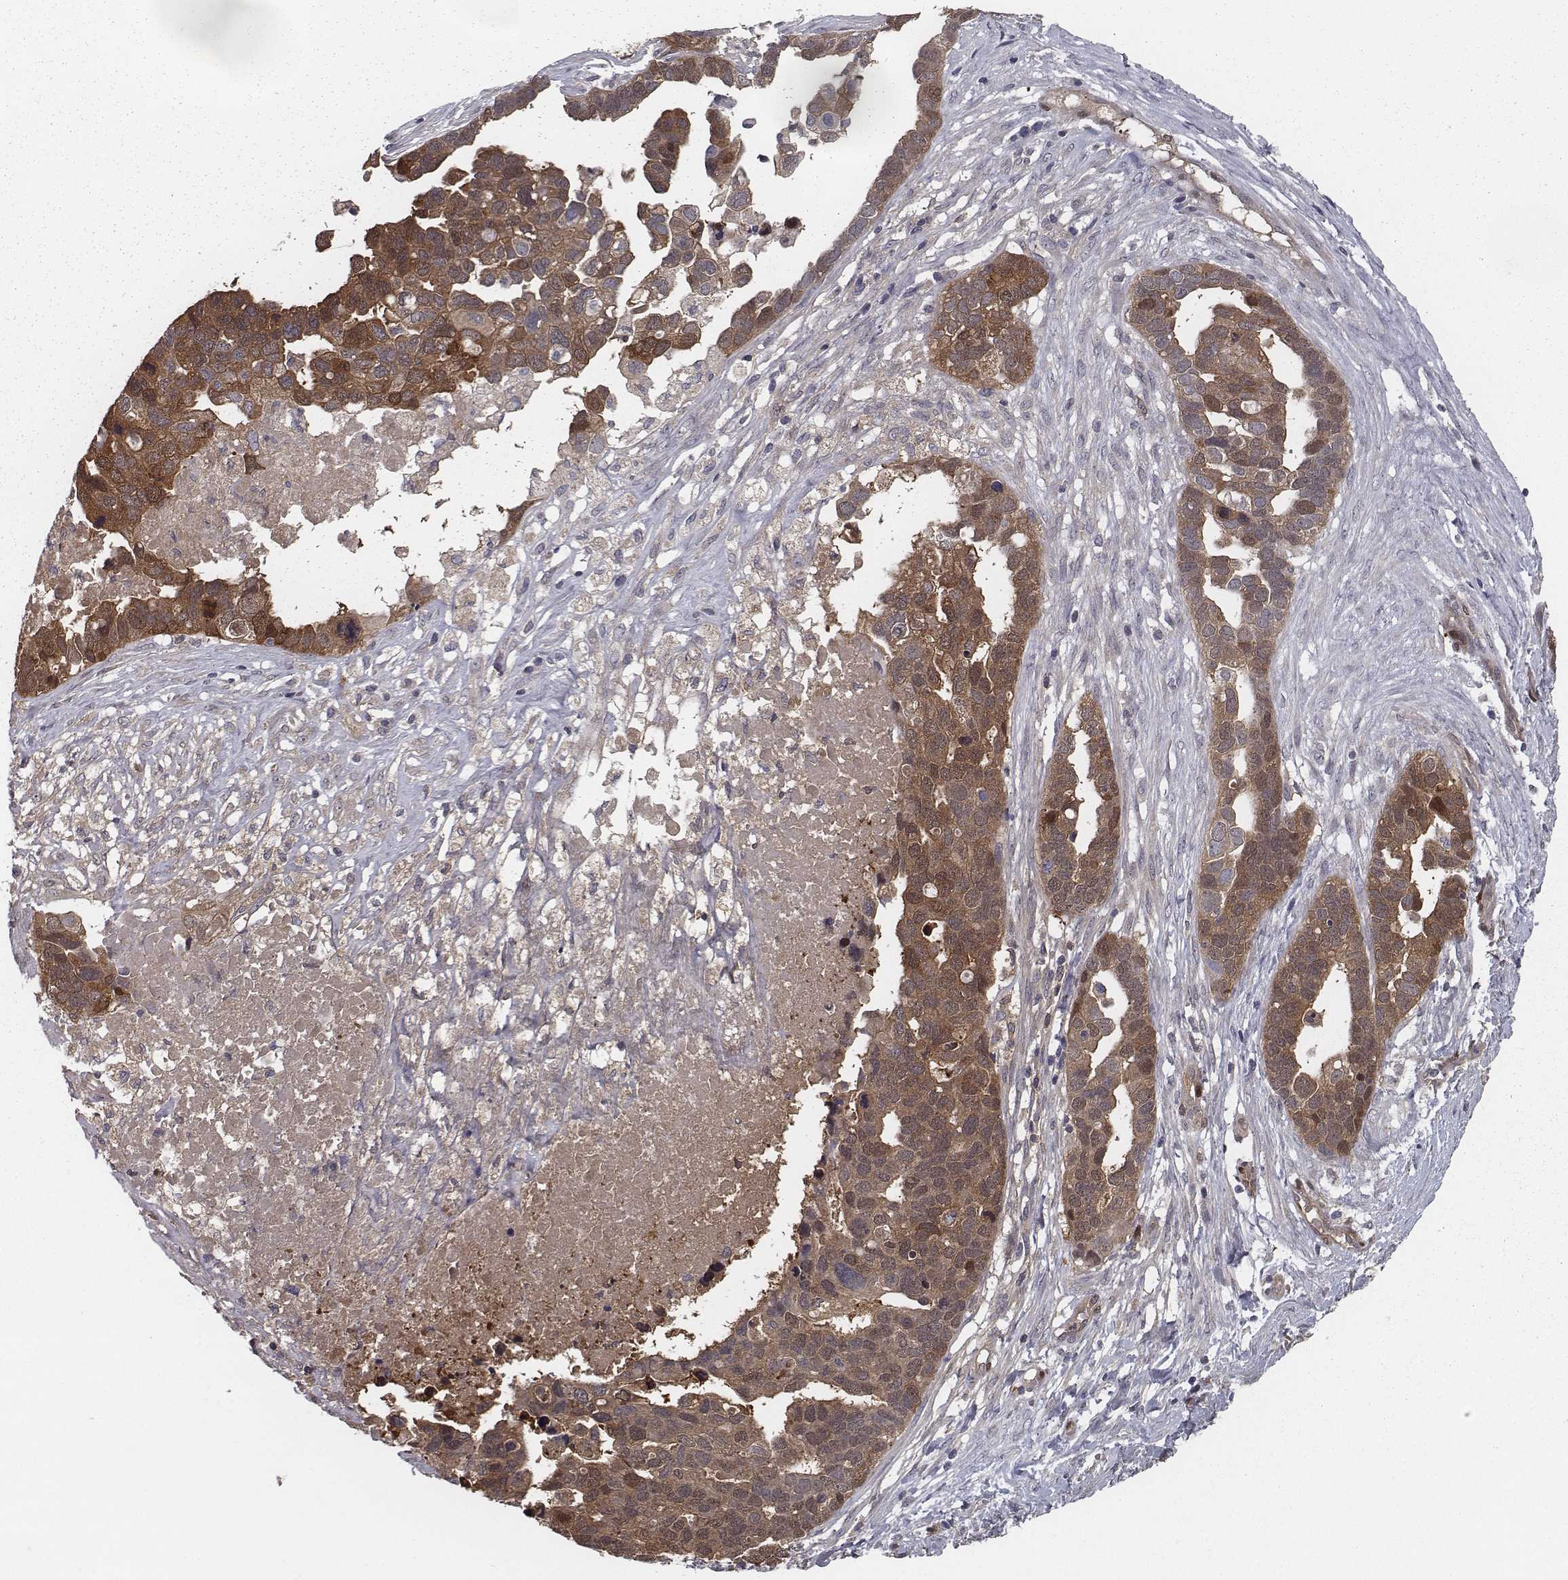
{"staining": {"intensity": "strong", "quantity": ">75%", "location": "cytoplasmic/membranous"}, "tissue": "ovarian cancer", "cell_type": "Tumor cells", "image_type": "cancer", "snomed": [{"axis": "morphology", "description": "Cystadenocarcinoma, serous, NOS"}, {"axis": "topography", "description": "Ovary"}], "caption": "Immunohistochemistry (IHC) photomicrograph of serous cystadenocarcinoma (ovarian) stained for a protein (brown), which displays high levels of strong cytoplasmic/membranous positivity in about >75% of tumor cells.", "gene": "ISYNA1", "patient": {"sex": "female", "age": 54}}